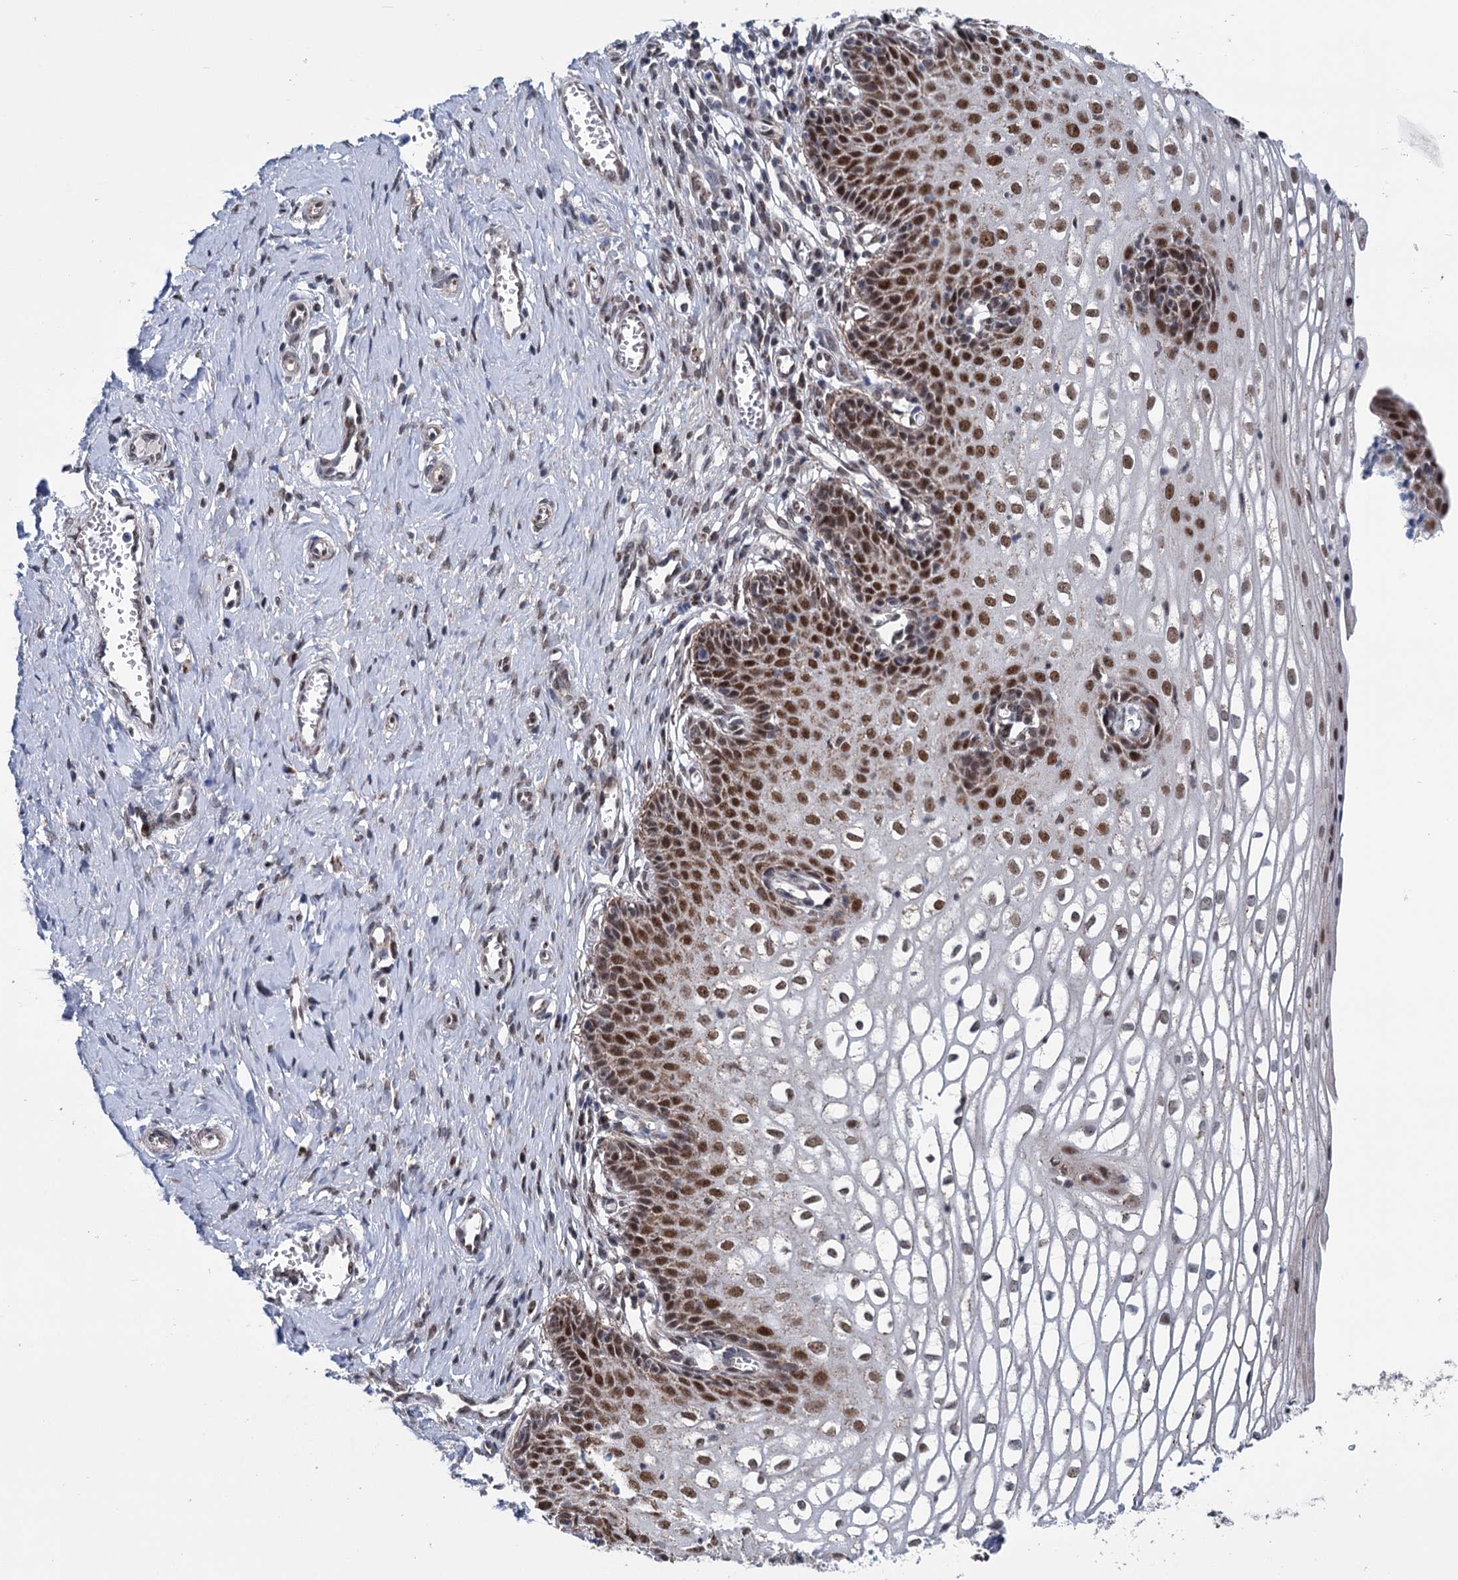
{"staining": {"intensity": "moderate", "quantity": "<25%", "location": "nuclear"}, "tissue": "cervix", "cell_type": "Glandular cells", "image_type": "normal", "snomed": [{"axis": "morphology", "description": "Normal tissue, NOS"}, {"axis": "morphology", "description": "Adenocarcinoma, NOS"}, {"axis": "topography", "description": "Cervix"}], "caption": "High-power microscopy captured an immunohistochemistry (IHC) histopathology image of benign cervix, revealing moderate nuclear expression in about <25% of glandular cells. The staining is performed using DAB brown chromogen to label protein expression. The nuclei are counter-stained blue using hematoxylin.", "gene": "MORN3", "patient": {"sex": "female", "age": 29}}